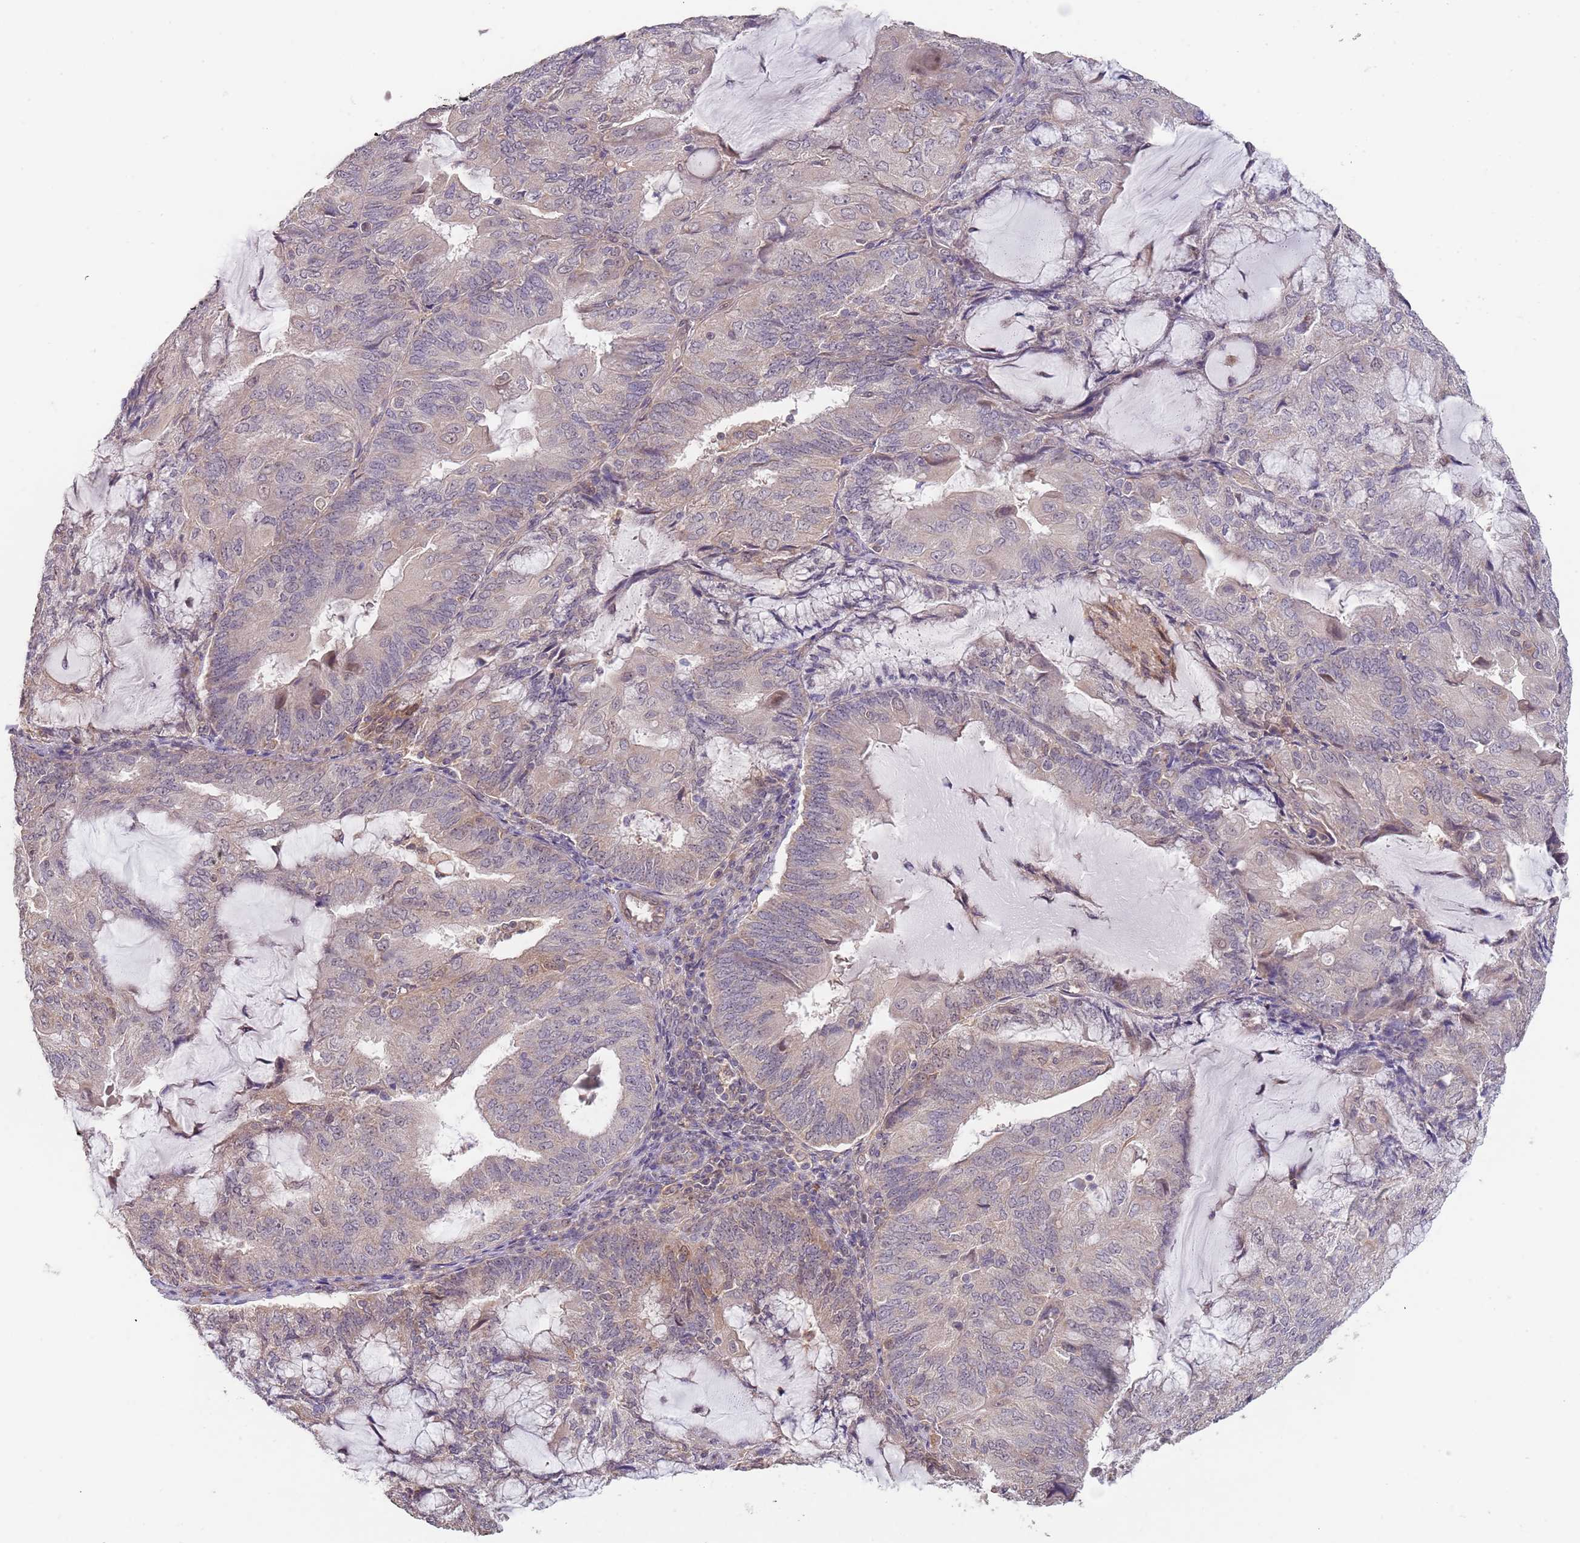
{"staining": {"intensity": "weak", "quantity": "25%-75%", "location": "cytoplasmic/membranous,nuclear"}, "tissue": "endometrial cancer", "cell_type": "Tumor cells", "image_type": "cancer", "snomed": [{"axis": "morphology", "description": "Adenocarcinoma, NOS"}, {"axis": "topography", "description": "Endometrium"}], "caption": "Immunohistochemical staining of endometrial cancer displays low levels of weak cytoplasmic/membranous and nuclear protein staining in approximately 25%-75% of tumor cells.", "gene": "TMEM64", "patient": {"sex": "female", "age": 81}}